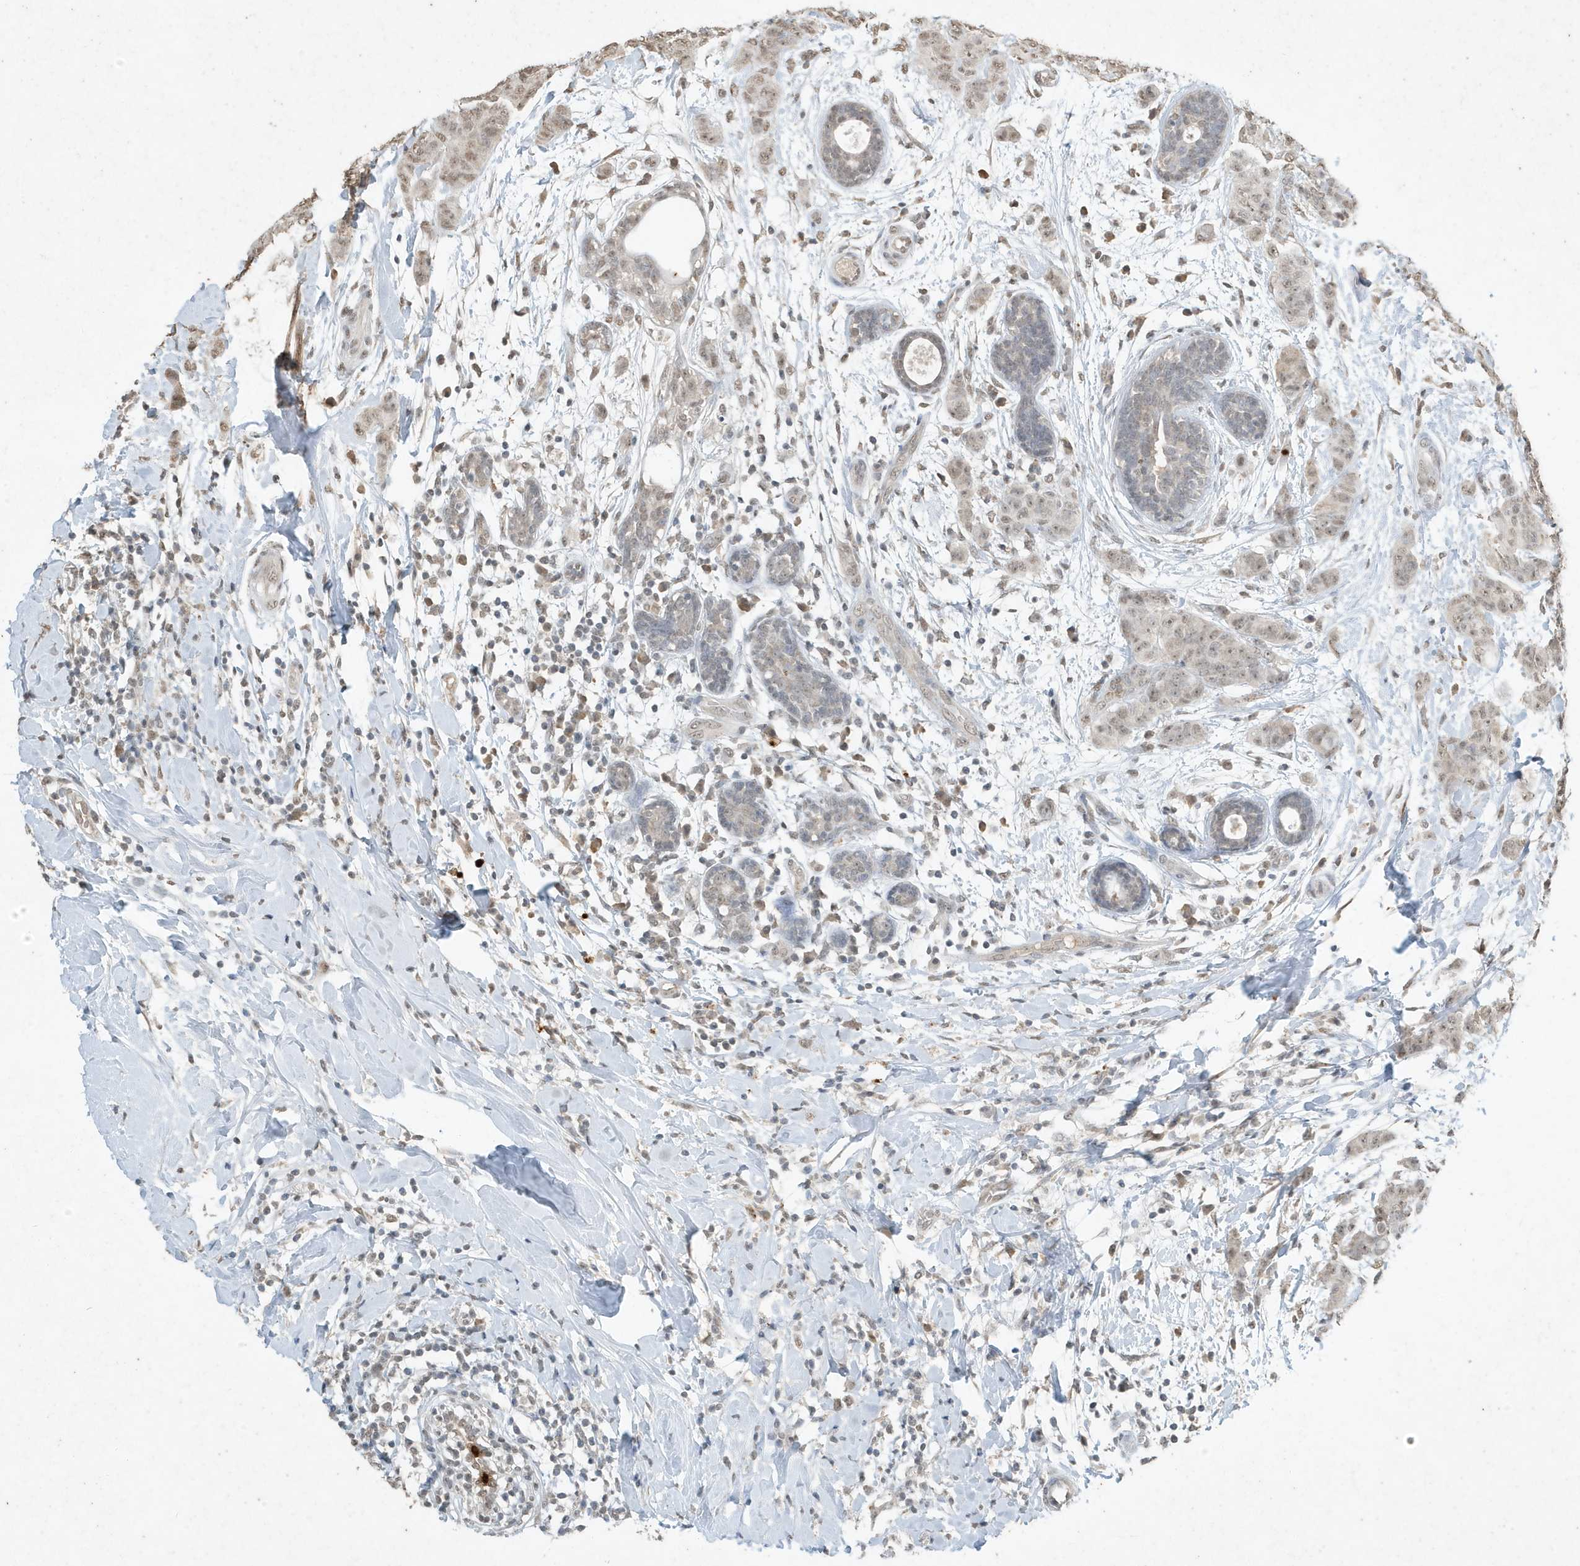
{"staining": {"intensity": "weak", "quantity": "25%-75%", "location": "nuclear"}, "tissue": "breast cancer", "cell_type": "Tumor cells", "image_type": "cancer", "snomed": [{"axis": "morphology", "description": "Normal tissue, NOS"}, {"axis": "morphology", "description": "Duct carcinoma"}, {"axis": "topography", "description": "Breast"}], "caption": "Immunohistochemistry (IHC) photomicrograph of breast intraductal carcinoma stained for a protein (brown), which shows low levels of weak nuclear expression in approximately 25%-75% of tumor cells.", "gene": "DEFA1", "patient": {"sex": "female", "age": 40}}